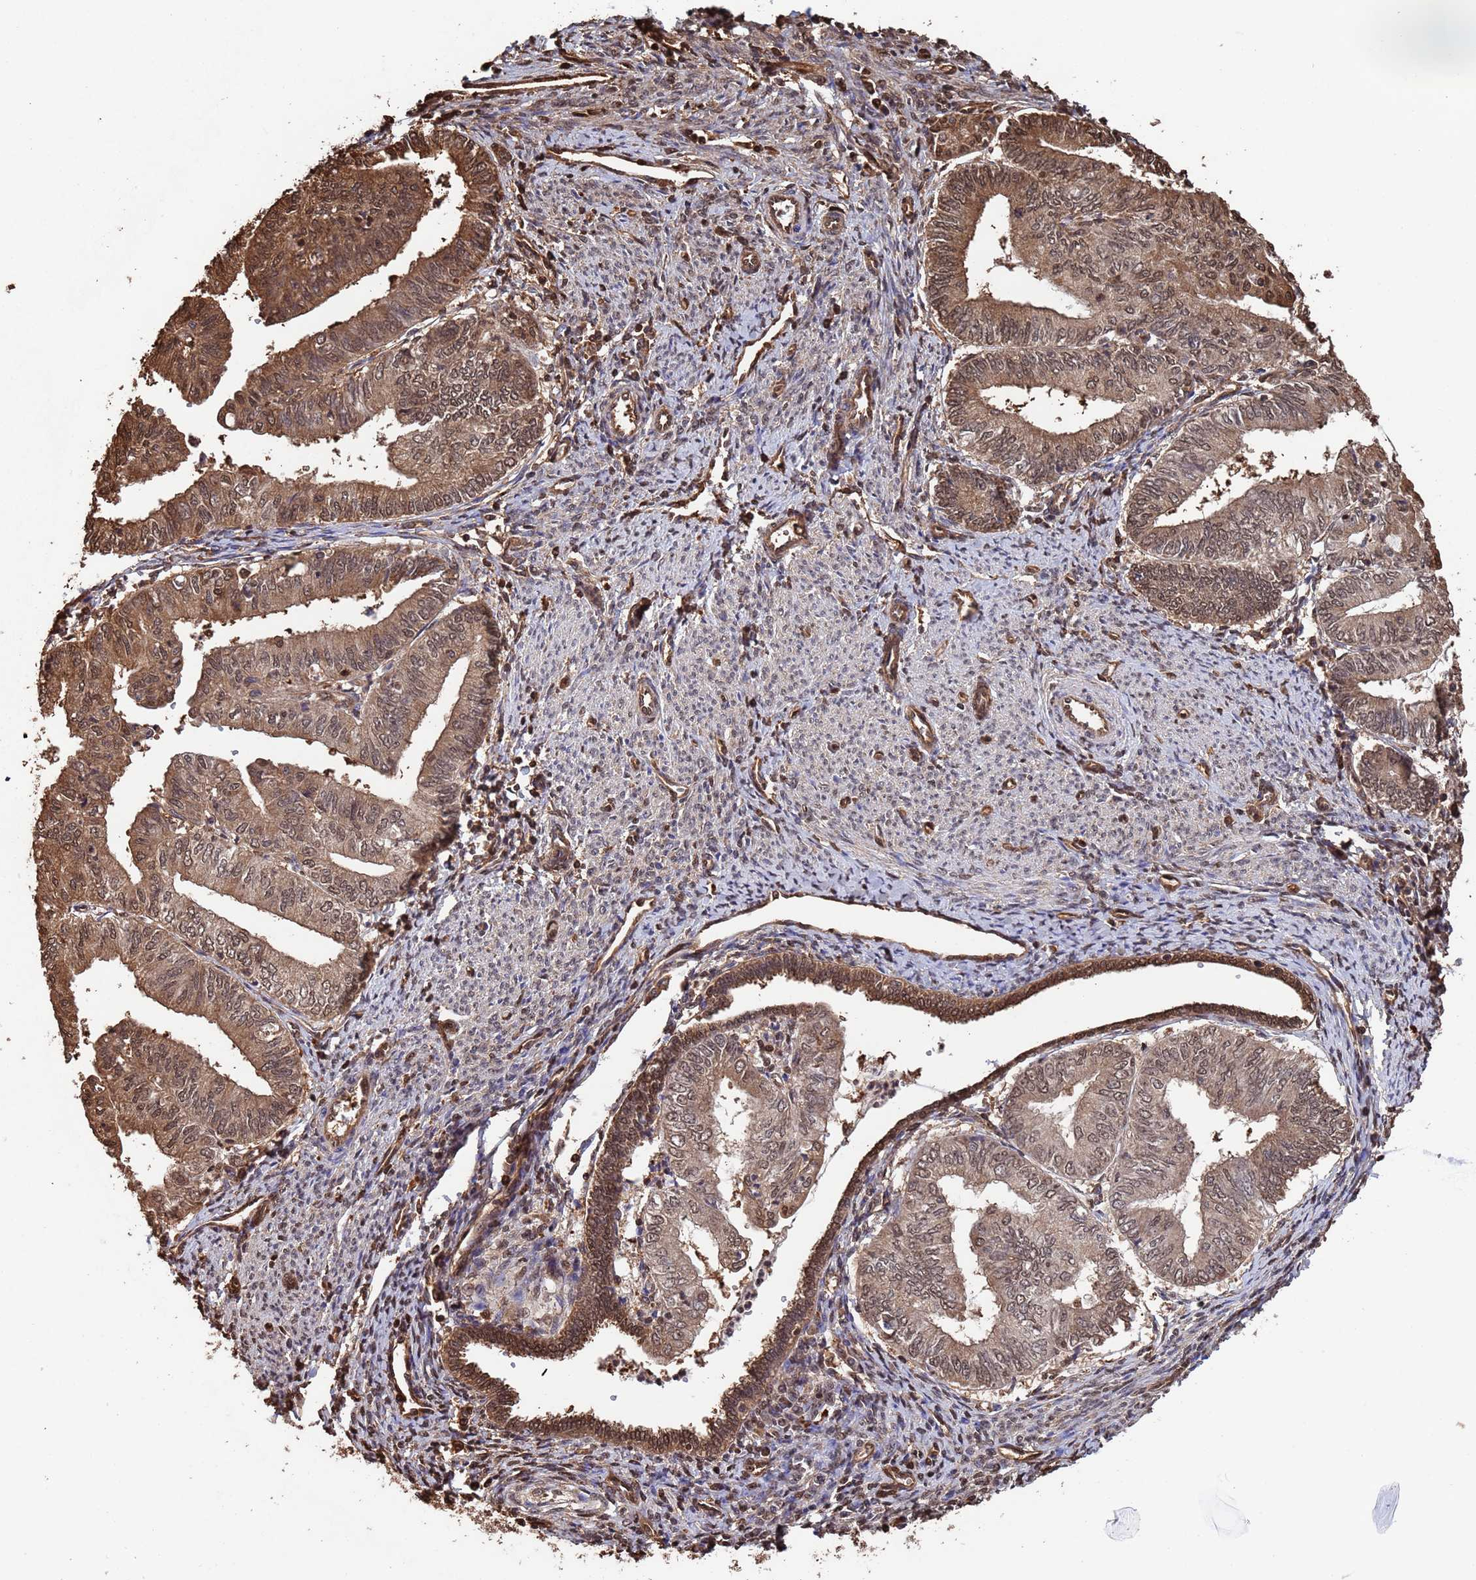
{"staining": {"intensity": "moderate", "quantity": ">75%", "location": "cytoplasmic/membranous,nuclear"}, "tissue": "endometrial cancer", "cell_type": "Tumor cells", "image_type": "cancer", "snomed": [{"axis": "morphology", "description": "Adenocarcinoma, NOS"}, {"axis": "topography", "description": "Endometrium"}], "caption": "IHC (DAB) staining of human endometrial cancer (adenocarcinoma) exhibits moderate cytoplasmic/membranous and nuclear protein expression in approximately >75% of tumor cells.", "gene": "SUMO4", "patient": {"sex": "female", "age": 66}}